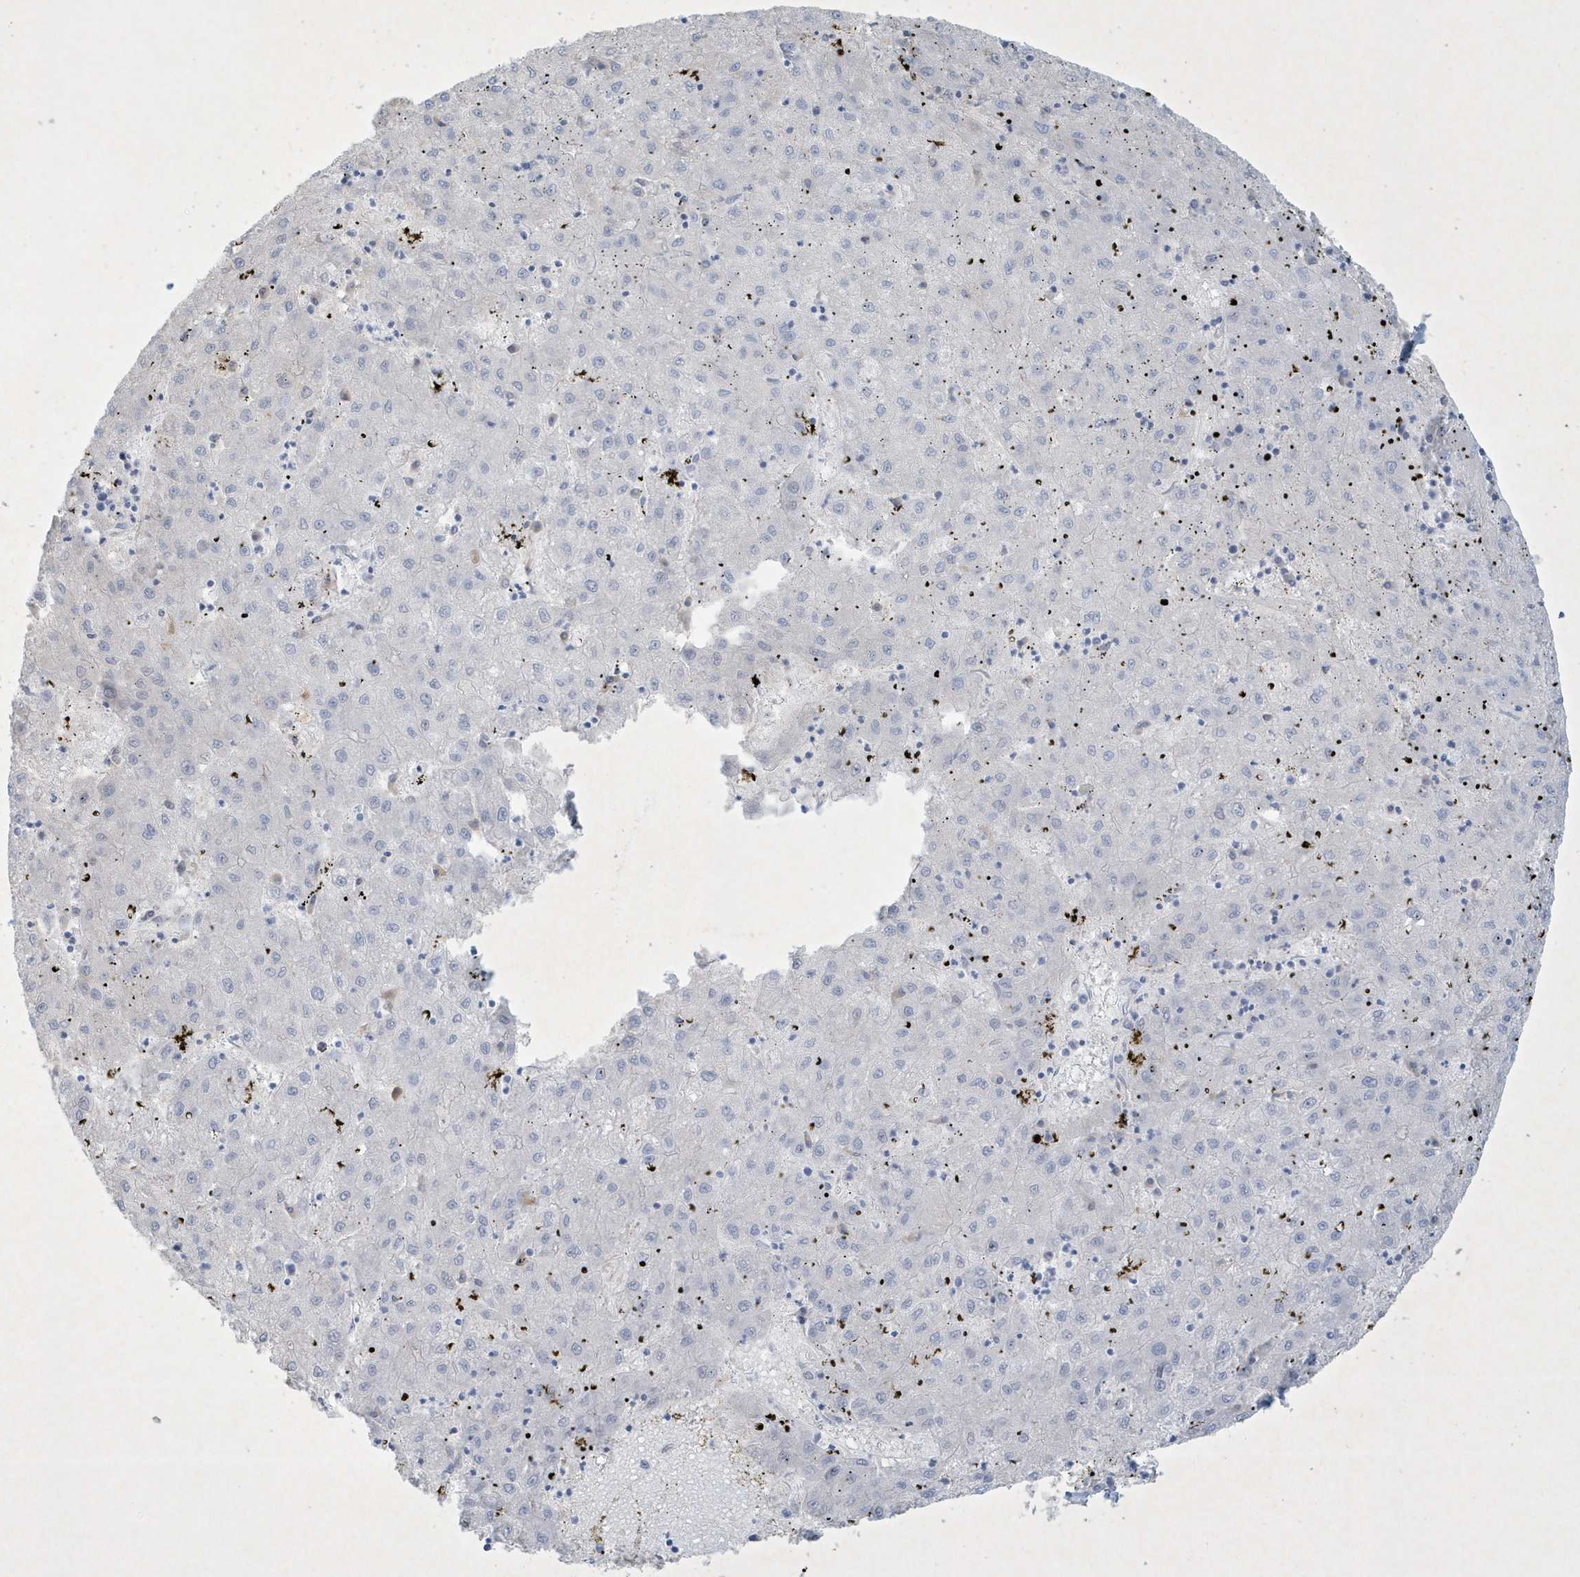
{"staining": {"intensity": "negative", "quantity": "none", "location": "none"}, "tissue": "liver cancer", "cell_type": "Tumor cells", "image_type": "cancer", "snomed": [{"axis": "morphology", "description": "Carcinoma, Hepatocellular, NOS"}, {"axis": "topography", "description": "Liver"}], "caption": "IHC of human hepatocellular carcinoma (liver) displays no staining in tumor cells.", "gene": "CCDC24", "patient": {"sex": "male", "age": 72}}